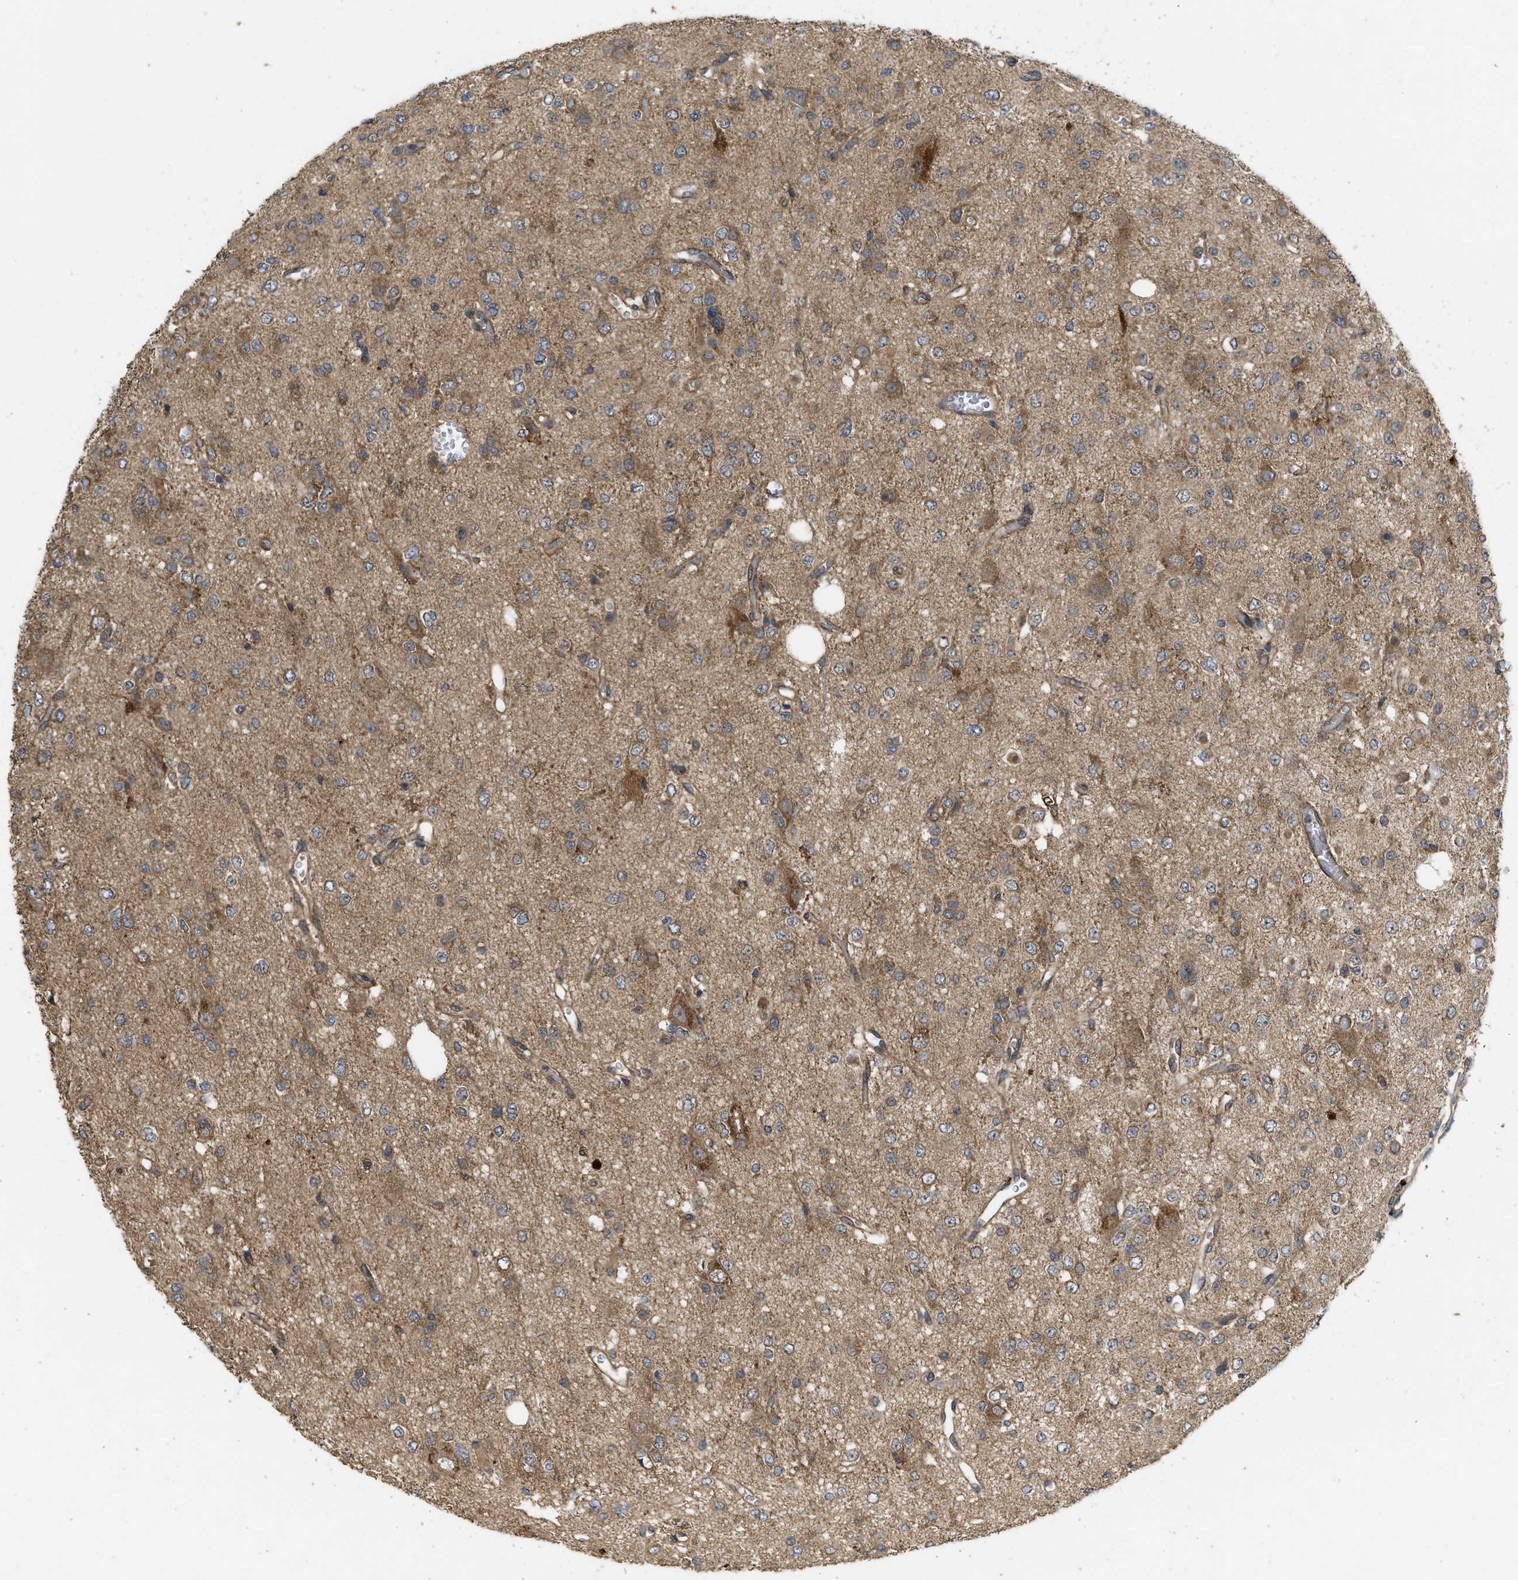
{"staining": {"intensity": "moderate", "quantity": "25%-75%", "location": "cytoplasmic/membranous"}, "tissue": "glioma", "cell_type": "Tumor cells", "image_type": "cancer", "snomed": [{"axis": "morphology", "description": "Glioma, malignant, Low grade"}, {"axis": "topography", "description": "Brain"}], "caption": "Immunohistochemical staining of human glioma demonstrates medium levels of moderate cytoplasmic/membranous protein staining in about 25%-75% of tumor cells.", "gene": "FZD6", "patient": {"sex": "male", "age": 38}}